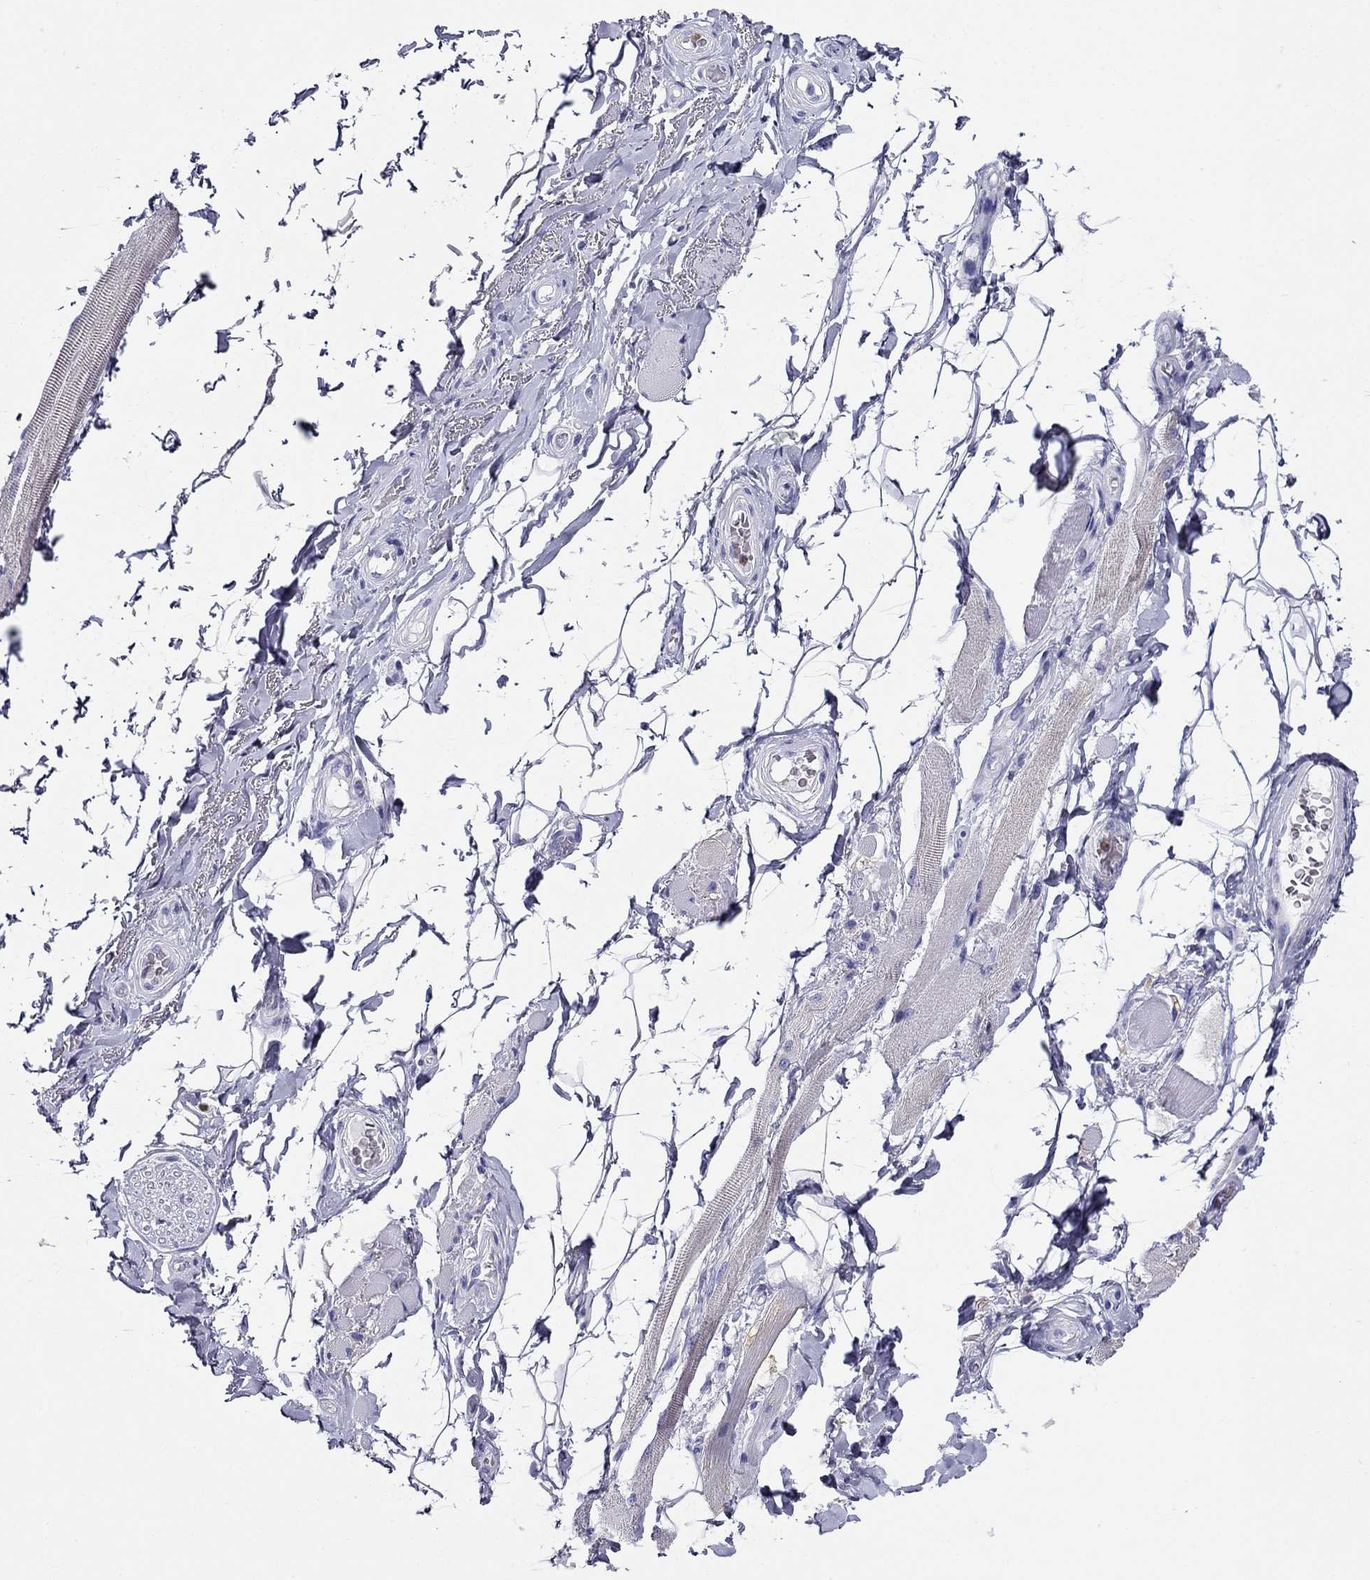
{"staining": {"intensity": "negative", "quantity": "none", "location": "none"}, "tissue": "adipose tissue", "cell_type": "Adipocytes", "image_type": "normal", "snomed": [{"axis": "morphology", "description": "Normal tissue, NOS"}, {"axis": "topography", "description": "Anal"}, {"axis": "topography", "description": "Peripheral nerve tissue"}], "caption": "High magnification brightfield microscopy of benign adipose tissue stained with DAB (brown) and counterstained with hematoxylin (blue): adipocytes show no significant staining. (Stains: DAB (3,3'-diaminobenzidine) IHC with hematoxylin counter stain, Microscopy: brightfield microscopy at high magnification).", "gene": "PPP1R36", "patient": {"sex": "male", "age": 53}}